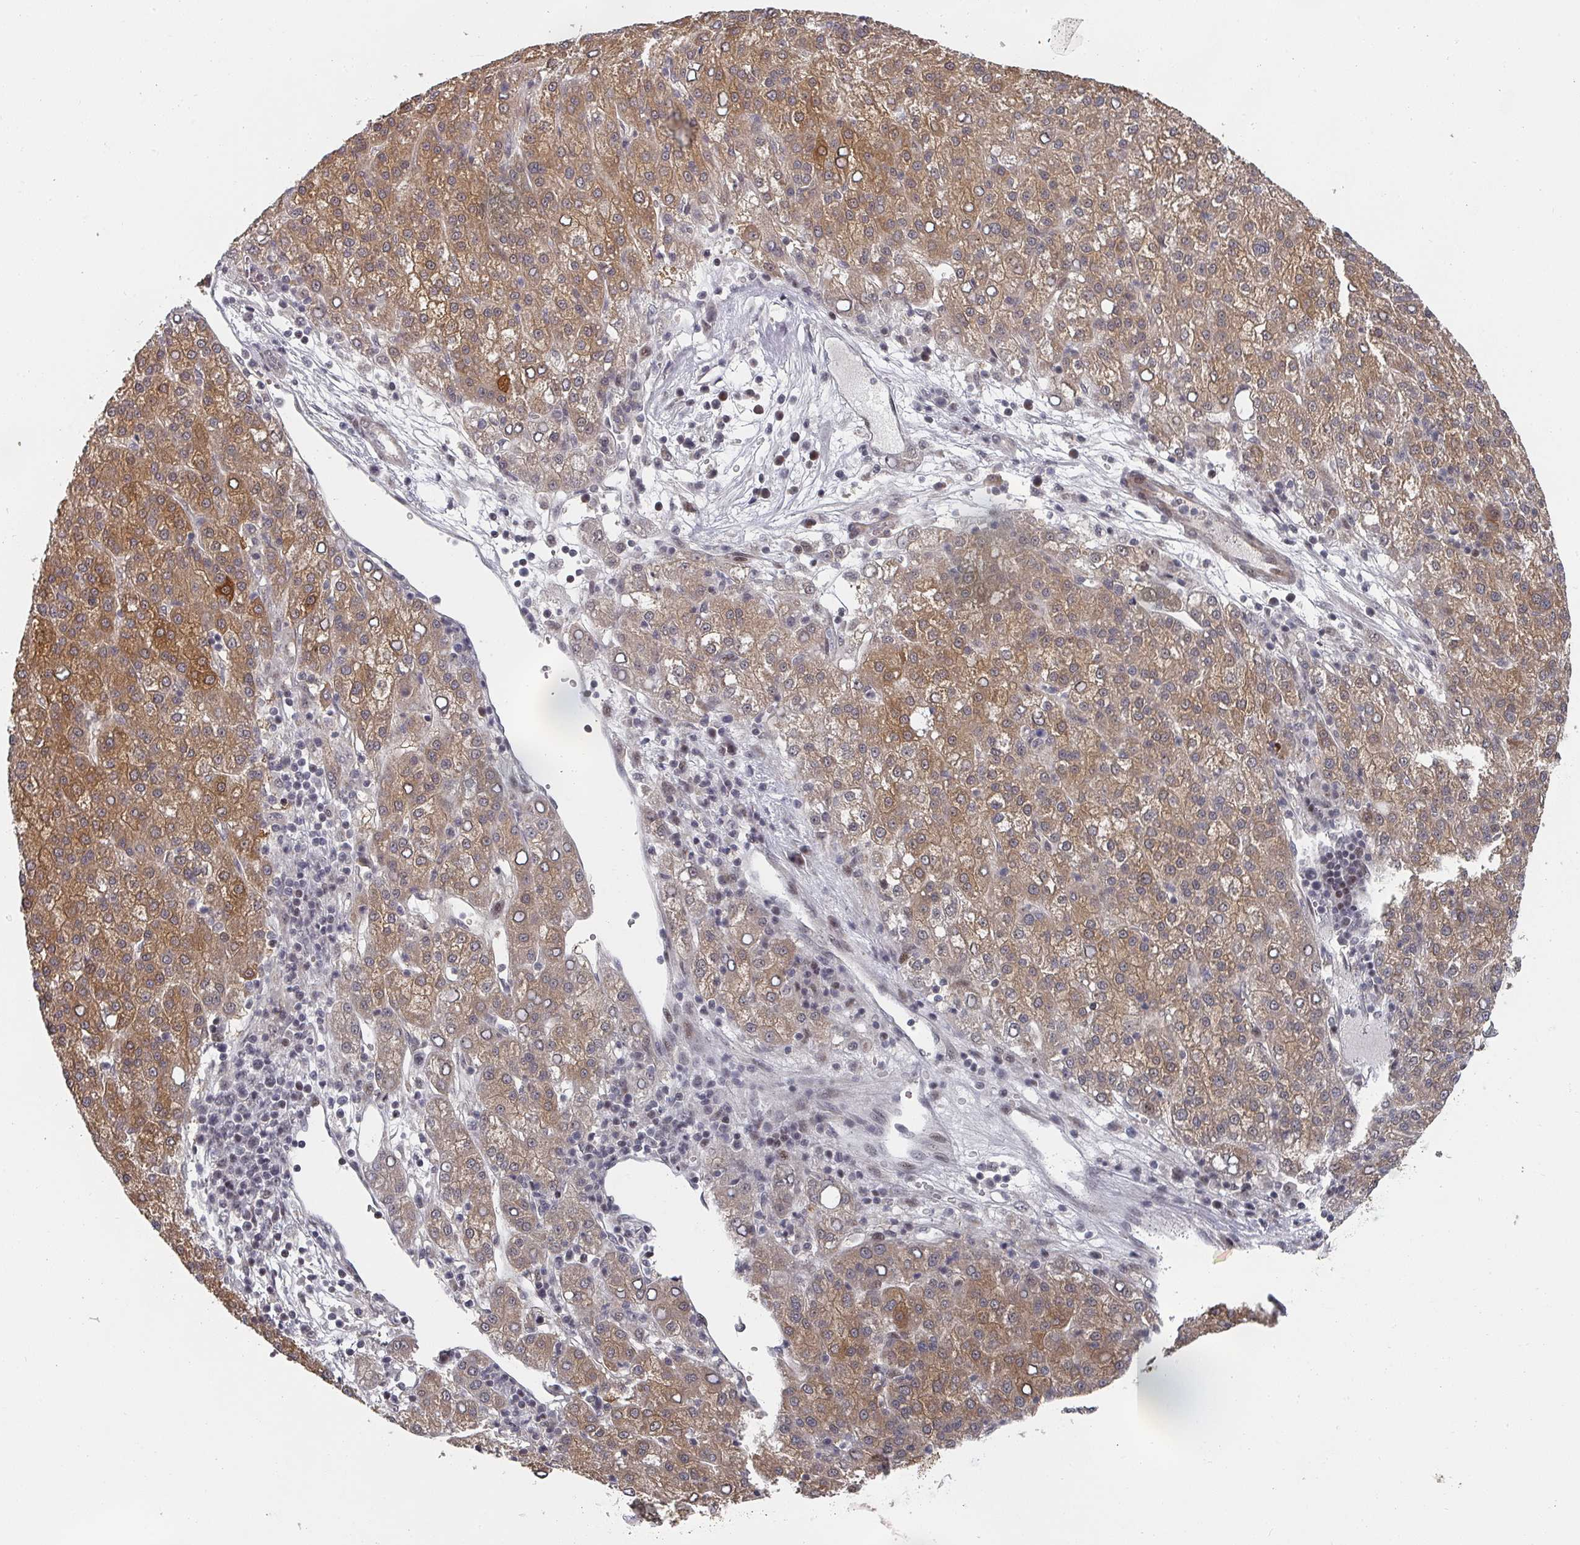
{"staining": {"intensity": "moderate", "quantity": ">75%", "location": "cytoplasmic/membranous"}, "tissue": "liver cancer", "cell_type": "Tumor cells", "image_type": "cancer", "snomed": [{"axis": "morphology", "description": "Carcinoma, Hepatocellular, NOS"}, {"axis": "topography", "description": "Liver"}], "caption": "Brown immunohistochemical staining in liver cancer (hepatocellular carcinoma) displays moderate cytoplasmic/membranous expression in about >75% of tumor cells.", "gene": "KIF1C", "patient": {"sex": "female", "age": 58}}